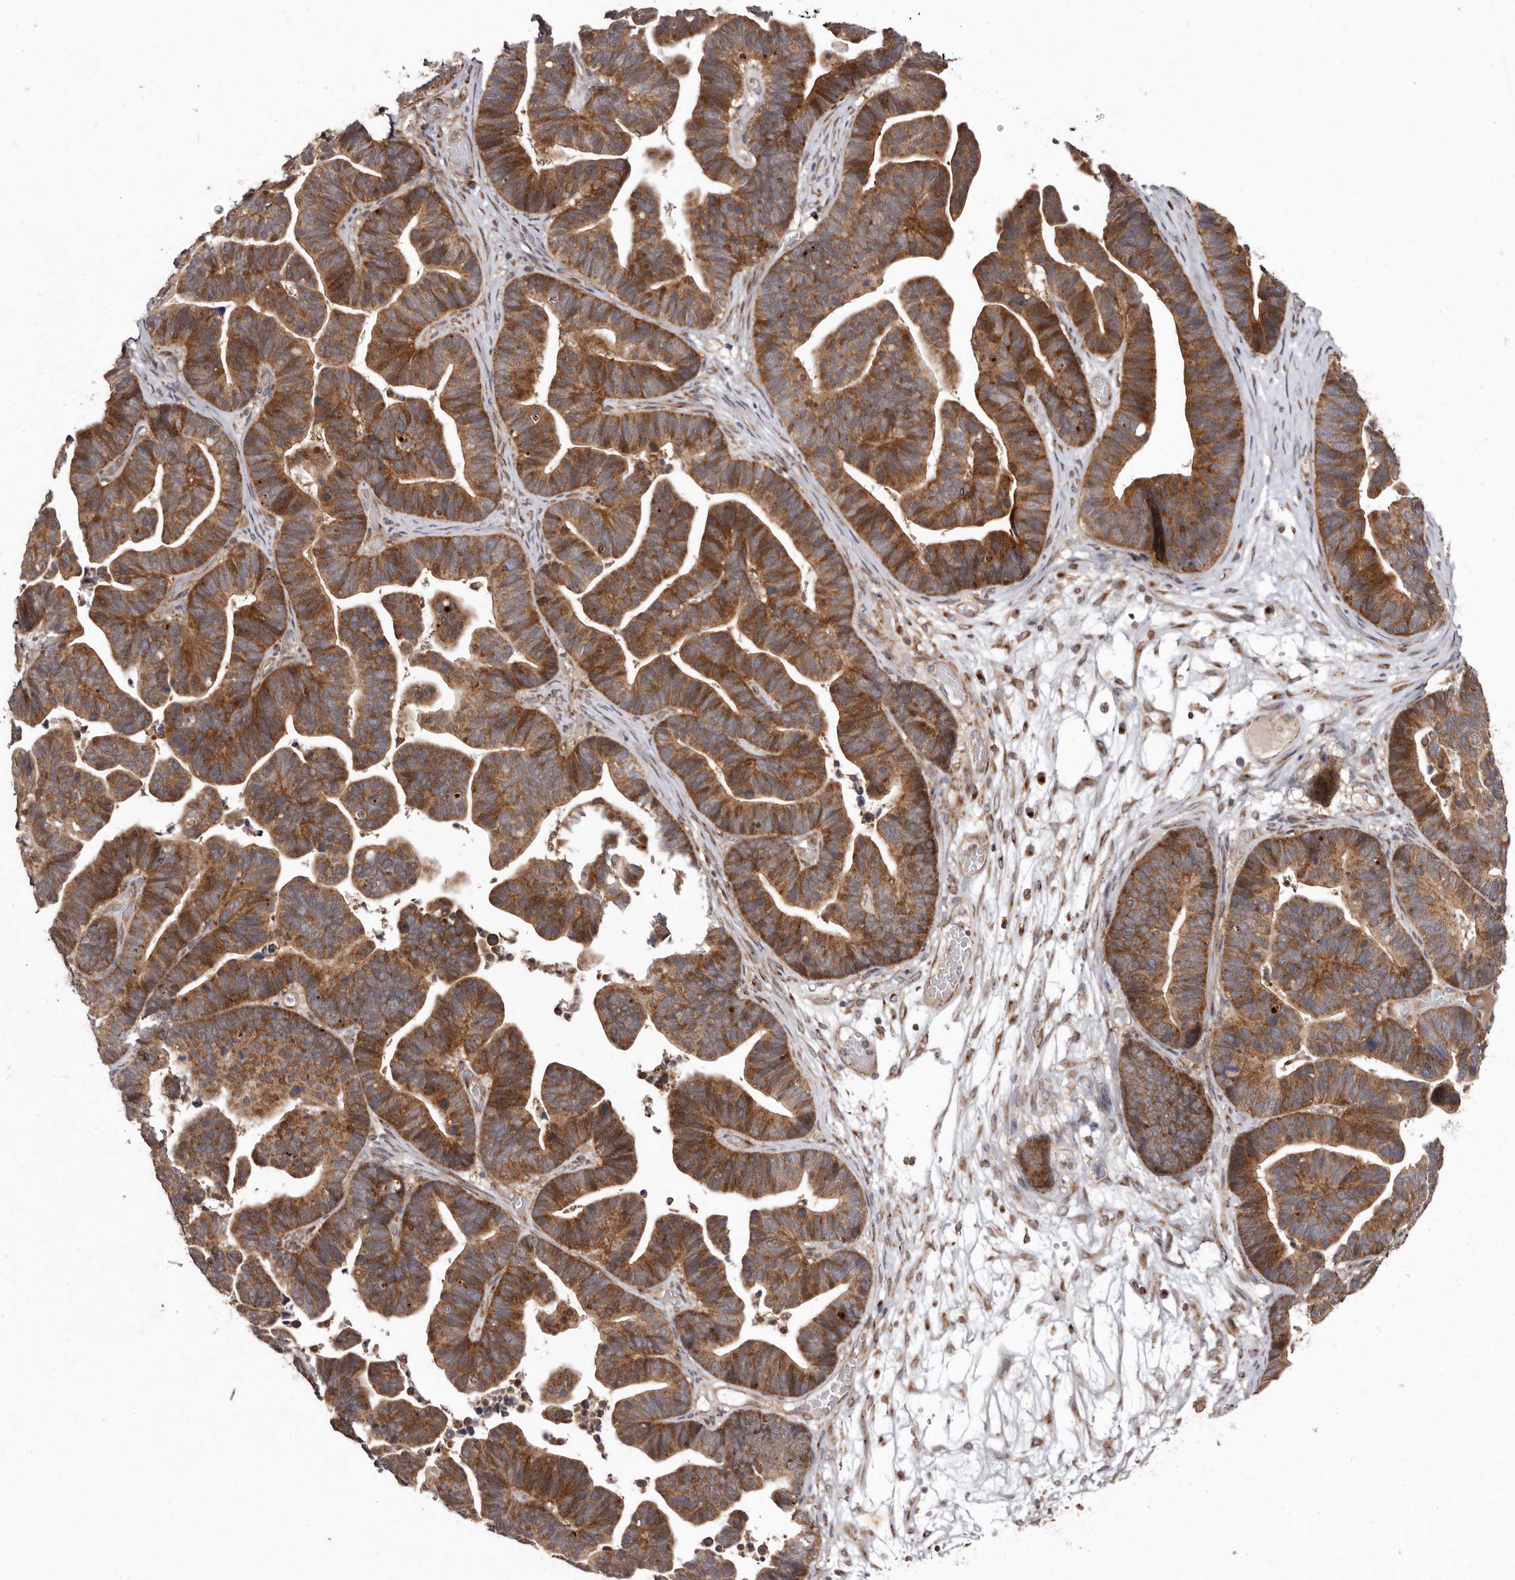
{"staining": {"intensity": "strong", "quantity": ">75%", "location": "cytoplasmic/membranous"}, "tissue": "ovarian cancer", "cell_type": "Tumor cells", "image_type": "cancer", "snomed": [{"axis": "morphology", "description": "Cystadenocarcinoma, serous, NOS"}, {"axis": "topography", "description": "Ovary"}], "caption": "Strong cytoplasmic/membranous protein positivity is identified in about >75% of tumor cells in ovarian cancer (serous cystadenocarcinoma). (DAB (3,3'-diaminobenzidine) IHC, brown staining for protein, blue staining for nuclei).", "gene": "FLAD1", "patient": {"sex": "female", "age": 56}}